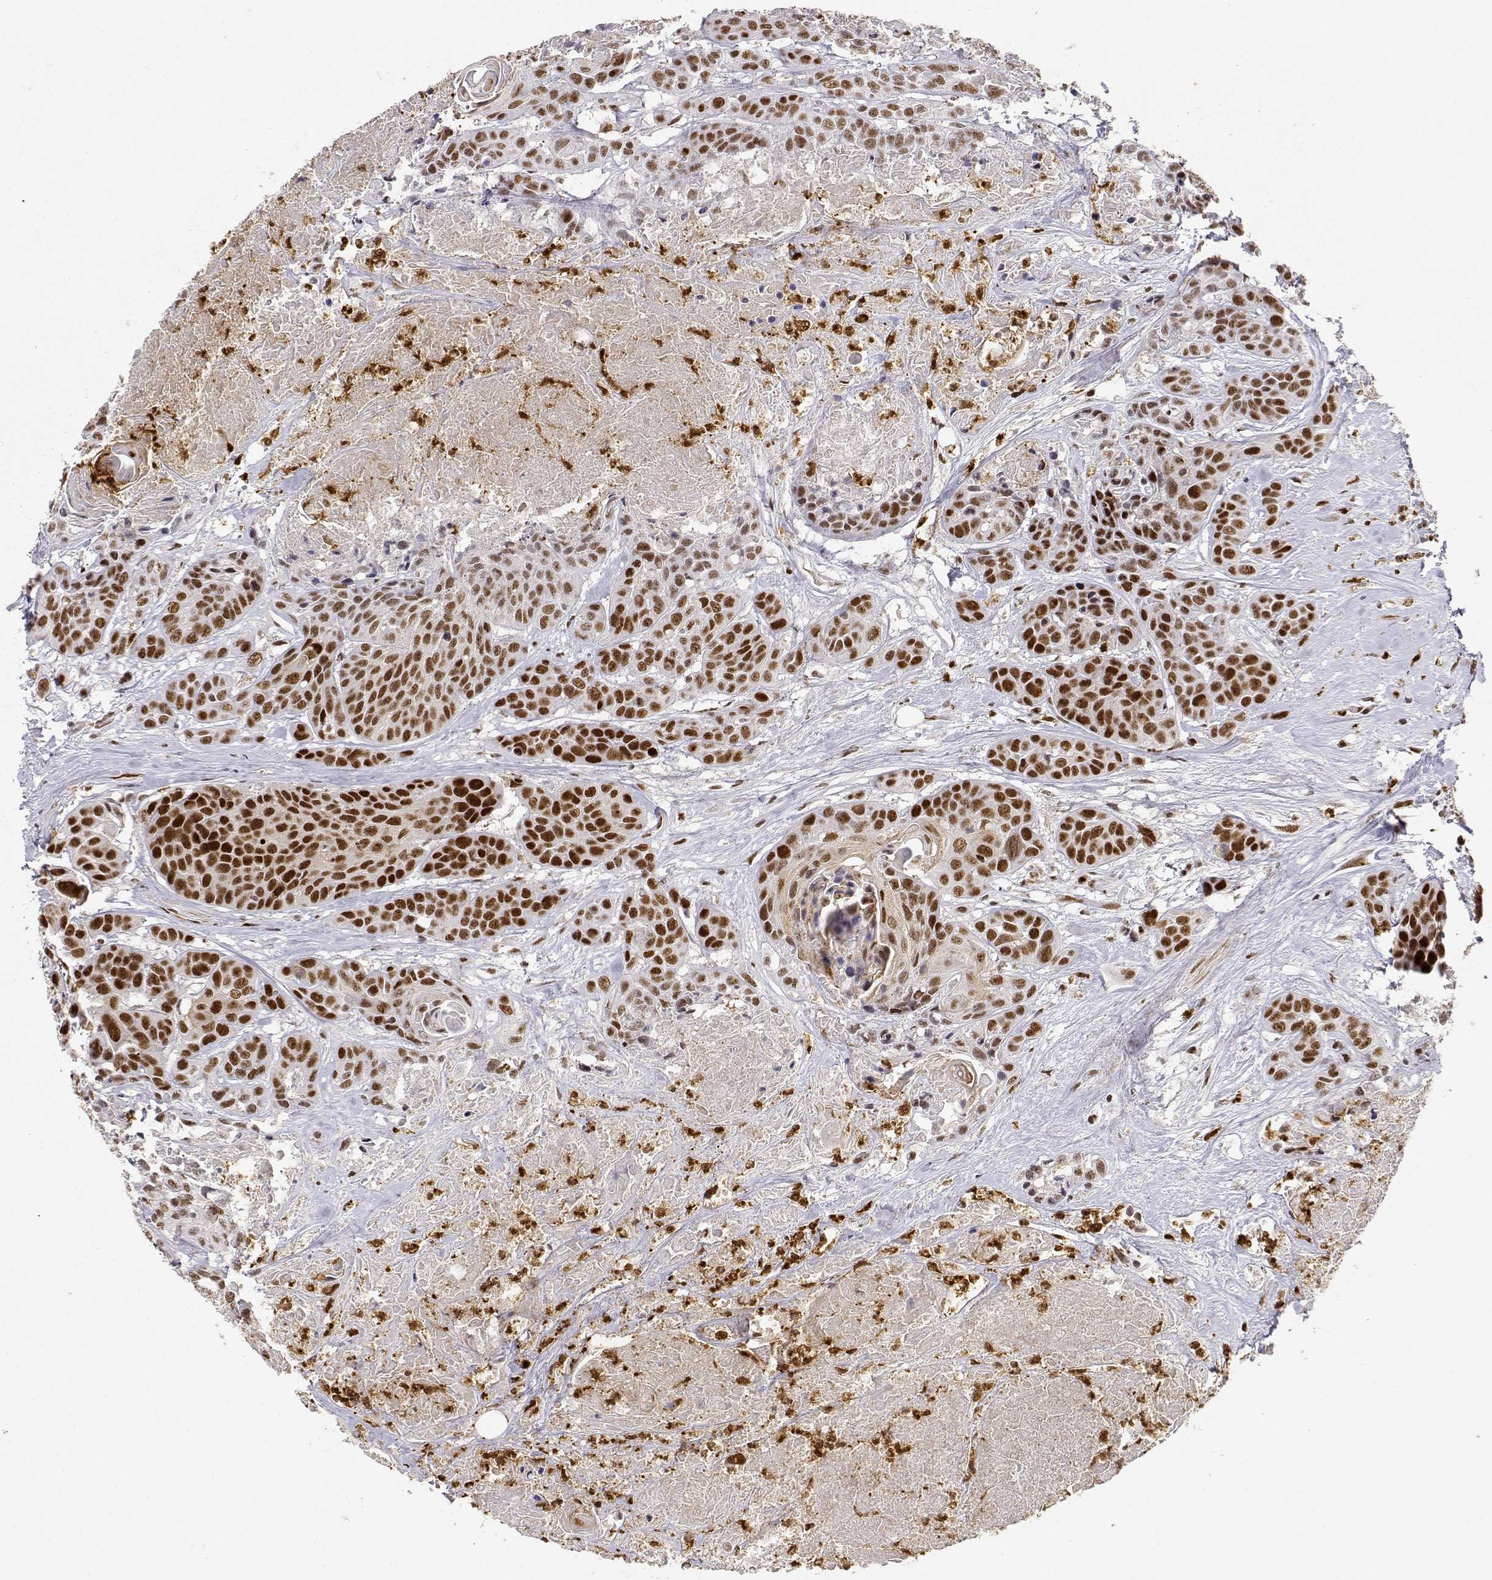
{"staining": {"intensity": "strong", "quantity": ">75%", "location": "nuclear"}, "tissue": "head and neck cancer", "cell_type": "Tumor cells", "image_type": "cancer", "snomed": [{"axis": "morphology", "description": "Squamous cell carcinoma, NOS"}, {"axis": "topography", "description": "Oral tissue"}, {"axis": "topography", "description": "Head-Neck"}], "caption": "Immunohistochemical staining of human head and neck squamous cell carcinoma shows strong nuclear protein expression in approximately >75% of tumor cells.", "gene": "RSF1", "patient": {"sex": "male", "age": 56}}